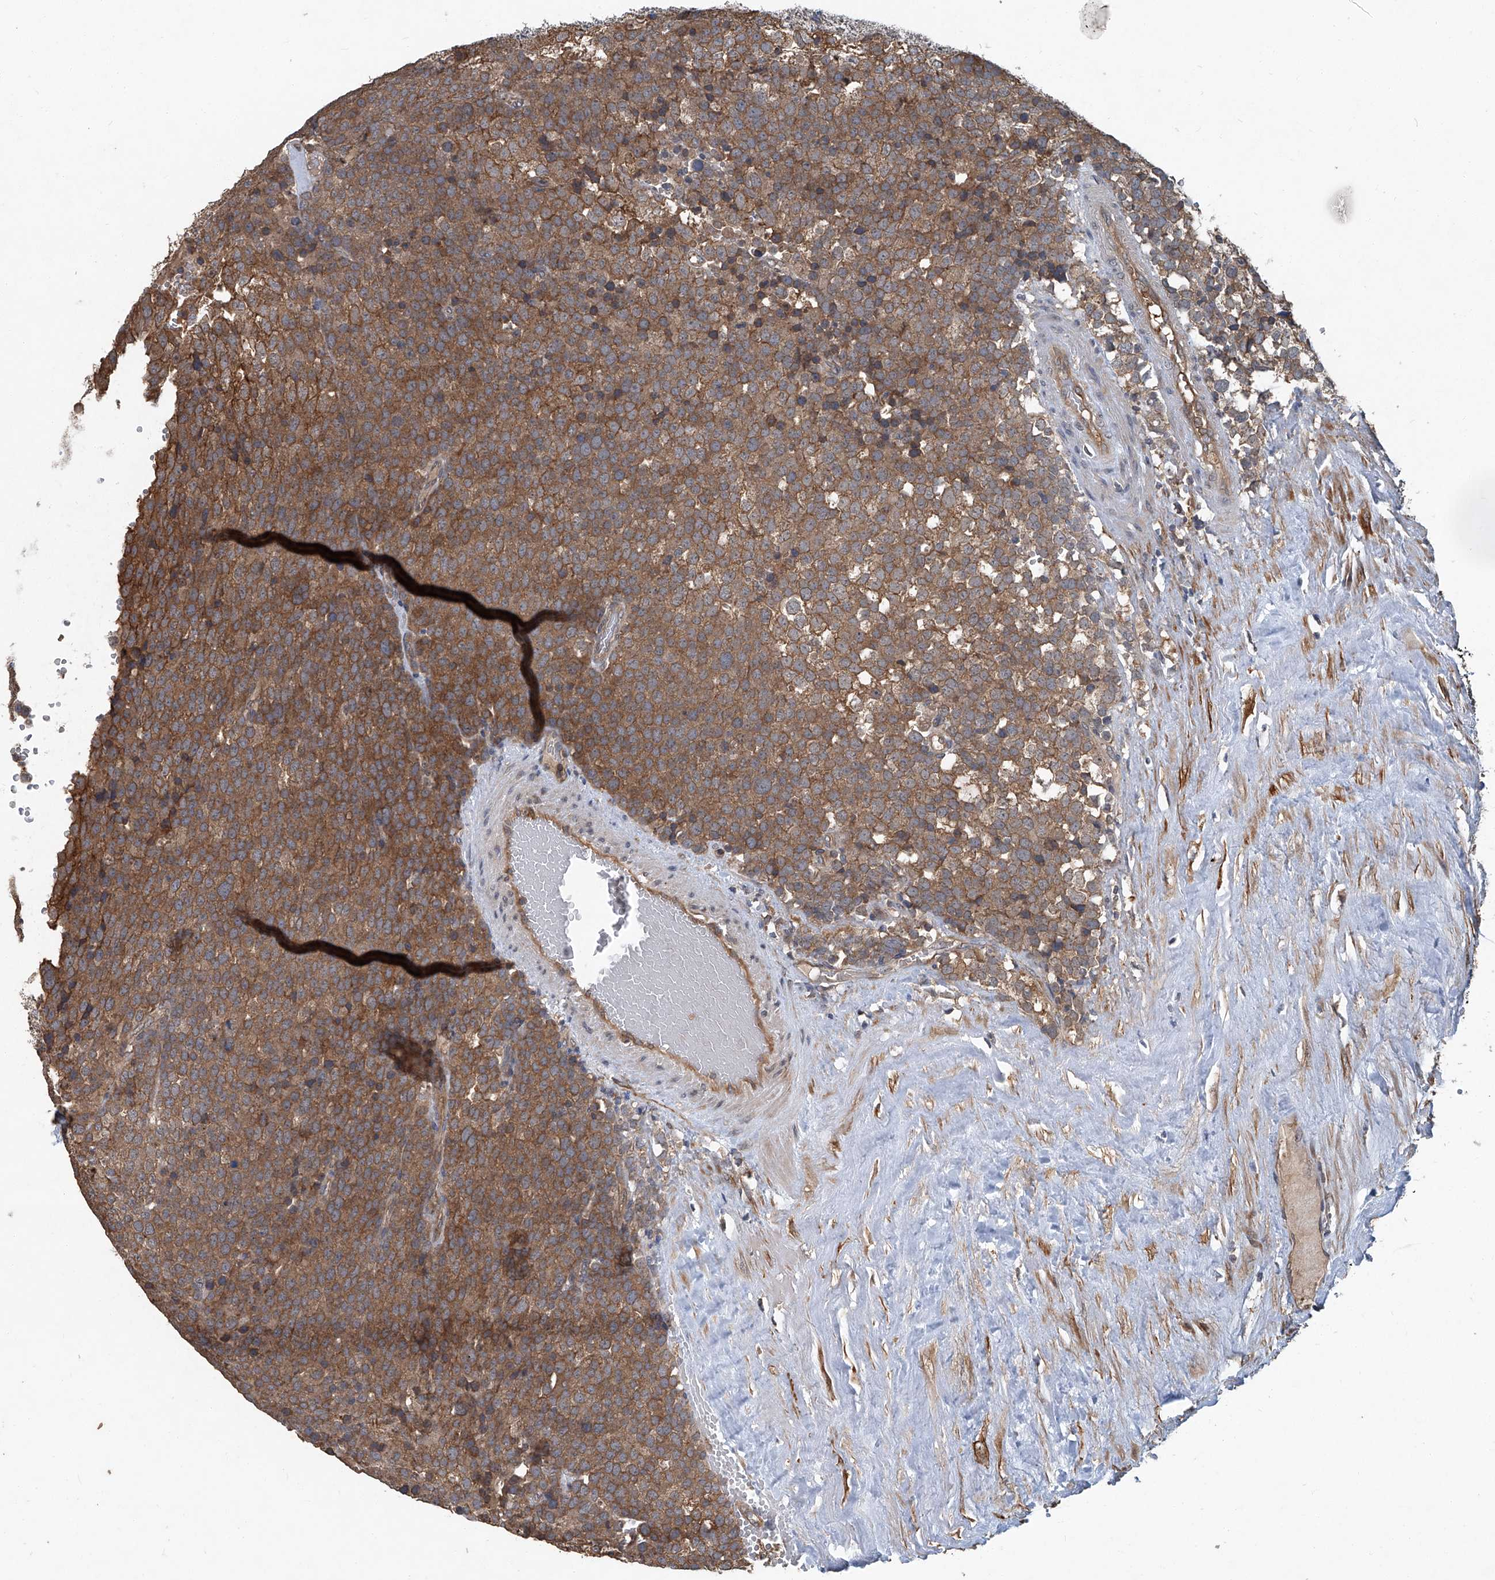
{"staining": {"intensity": "moderate", "quantity": ">75%", "location": "cytoplasmic/membranous"}, "tissue": "testis cancer", "cell_type": "Tumor cells", "image_type": "cancer", "snomed": [{"axis": "morphology", "description": "Seminoma, NOS"}, {"axis": "topography", "description": "Testis"}], "caption": "IHC image of neoplastic tissue: human seminoma (testis) stained using immunohistochemistry (IHC) displays medium levels of moderate protein expression localized specifically in the cytoplasmic/membranous of tumor cells, appearing as a cytoplasmic/membranous brown color.", "gene": "ANKRD34A", "patient": {"sex": "male", "age": 71}}